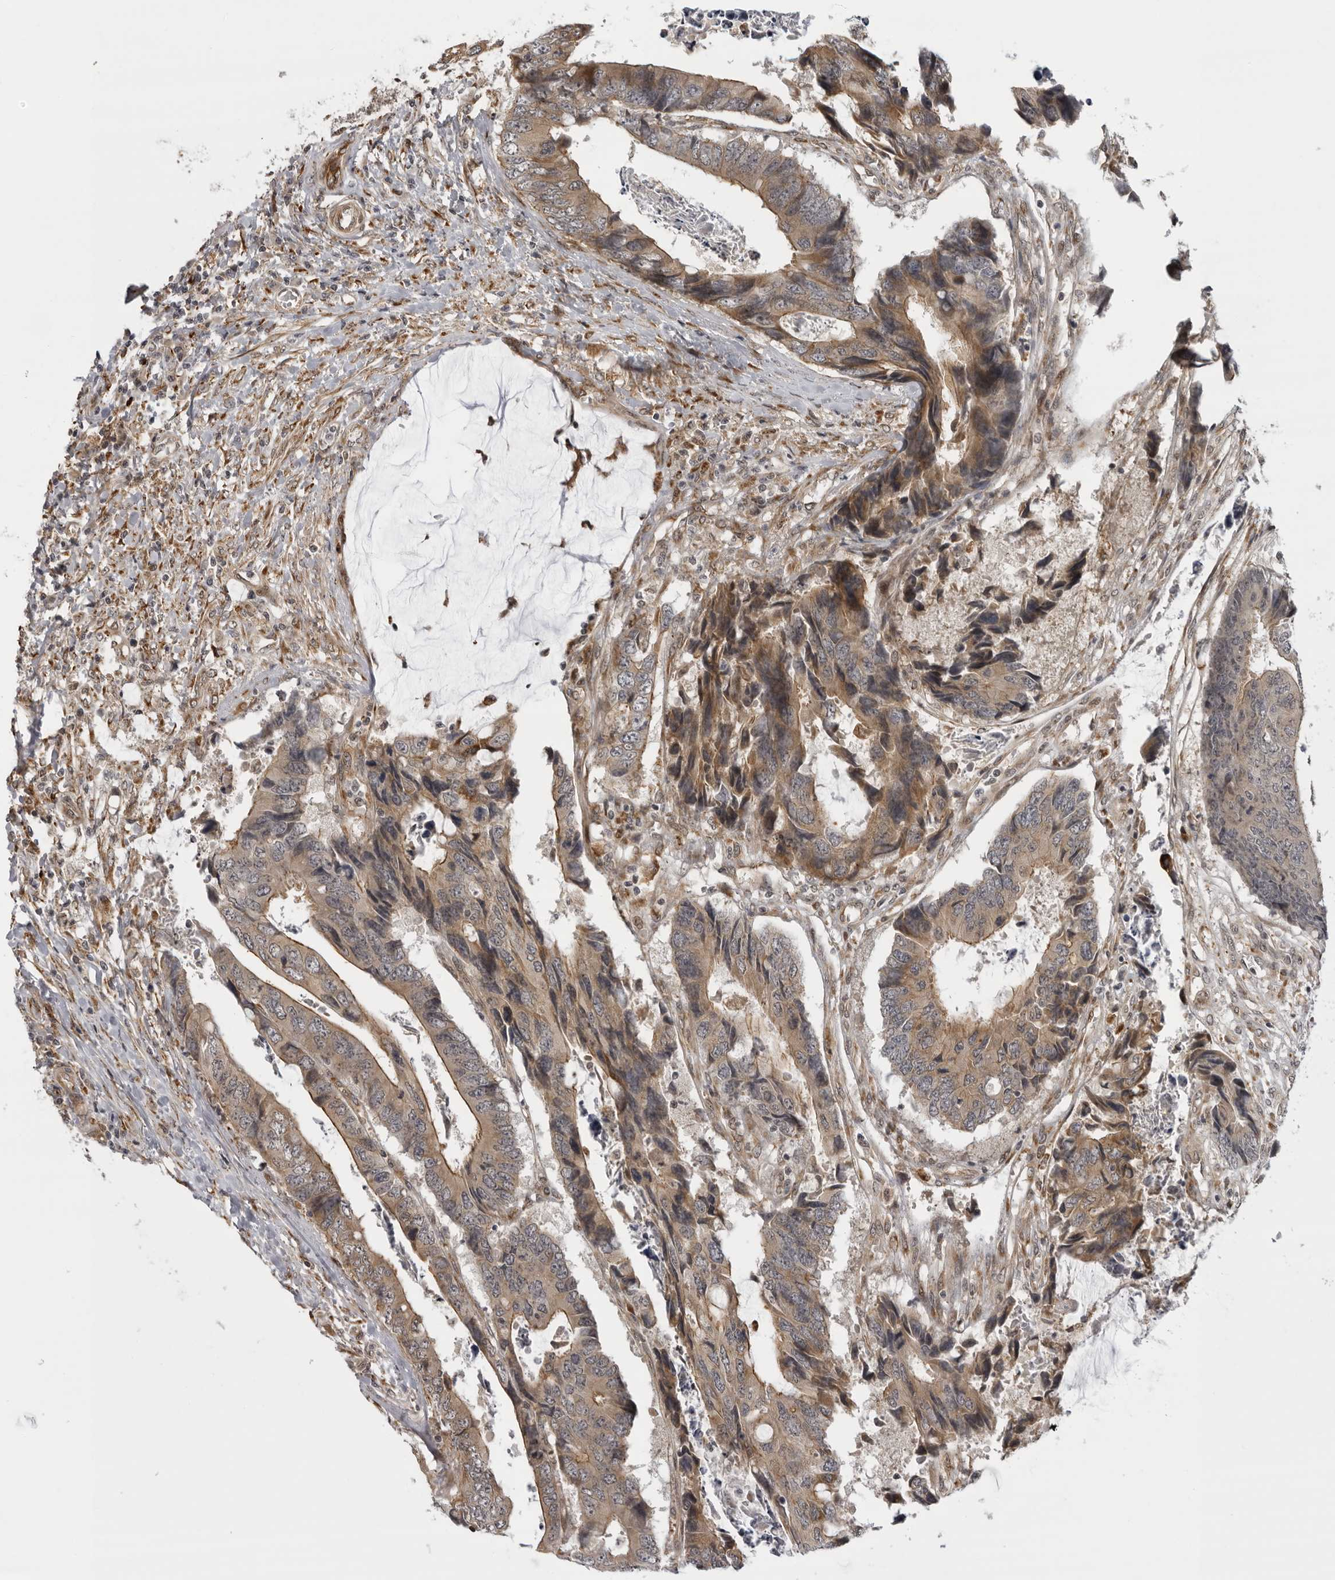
{"staining": {"intensity": "moderate", "quantity": ">75%", "location": "cytoplasmic/membranous"}, "tissue": "colorectal cancer", "cell_type": "Tumor cells", "image_type": "cancer", "snomed": [{"axis": "morphology", "description": "Adenocarcinoma, NOS"}, {"axis": "topography", "description": "Rectum"}], "caption": "Protein staining exhibits moderate cytoplasmic/membranous staining in about >75% of tumor cells in colorectal adenocarcinoma.", "gene": "DNAH14", "patient": {"sex": "male", "age": 84}}